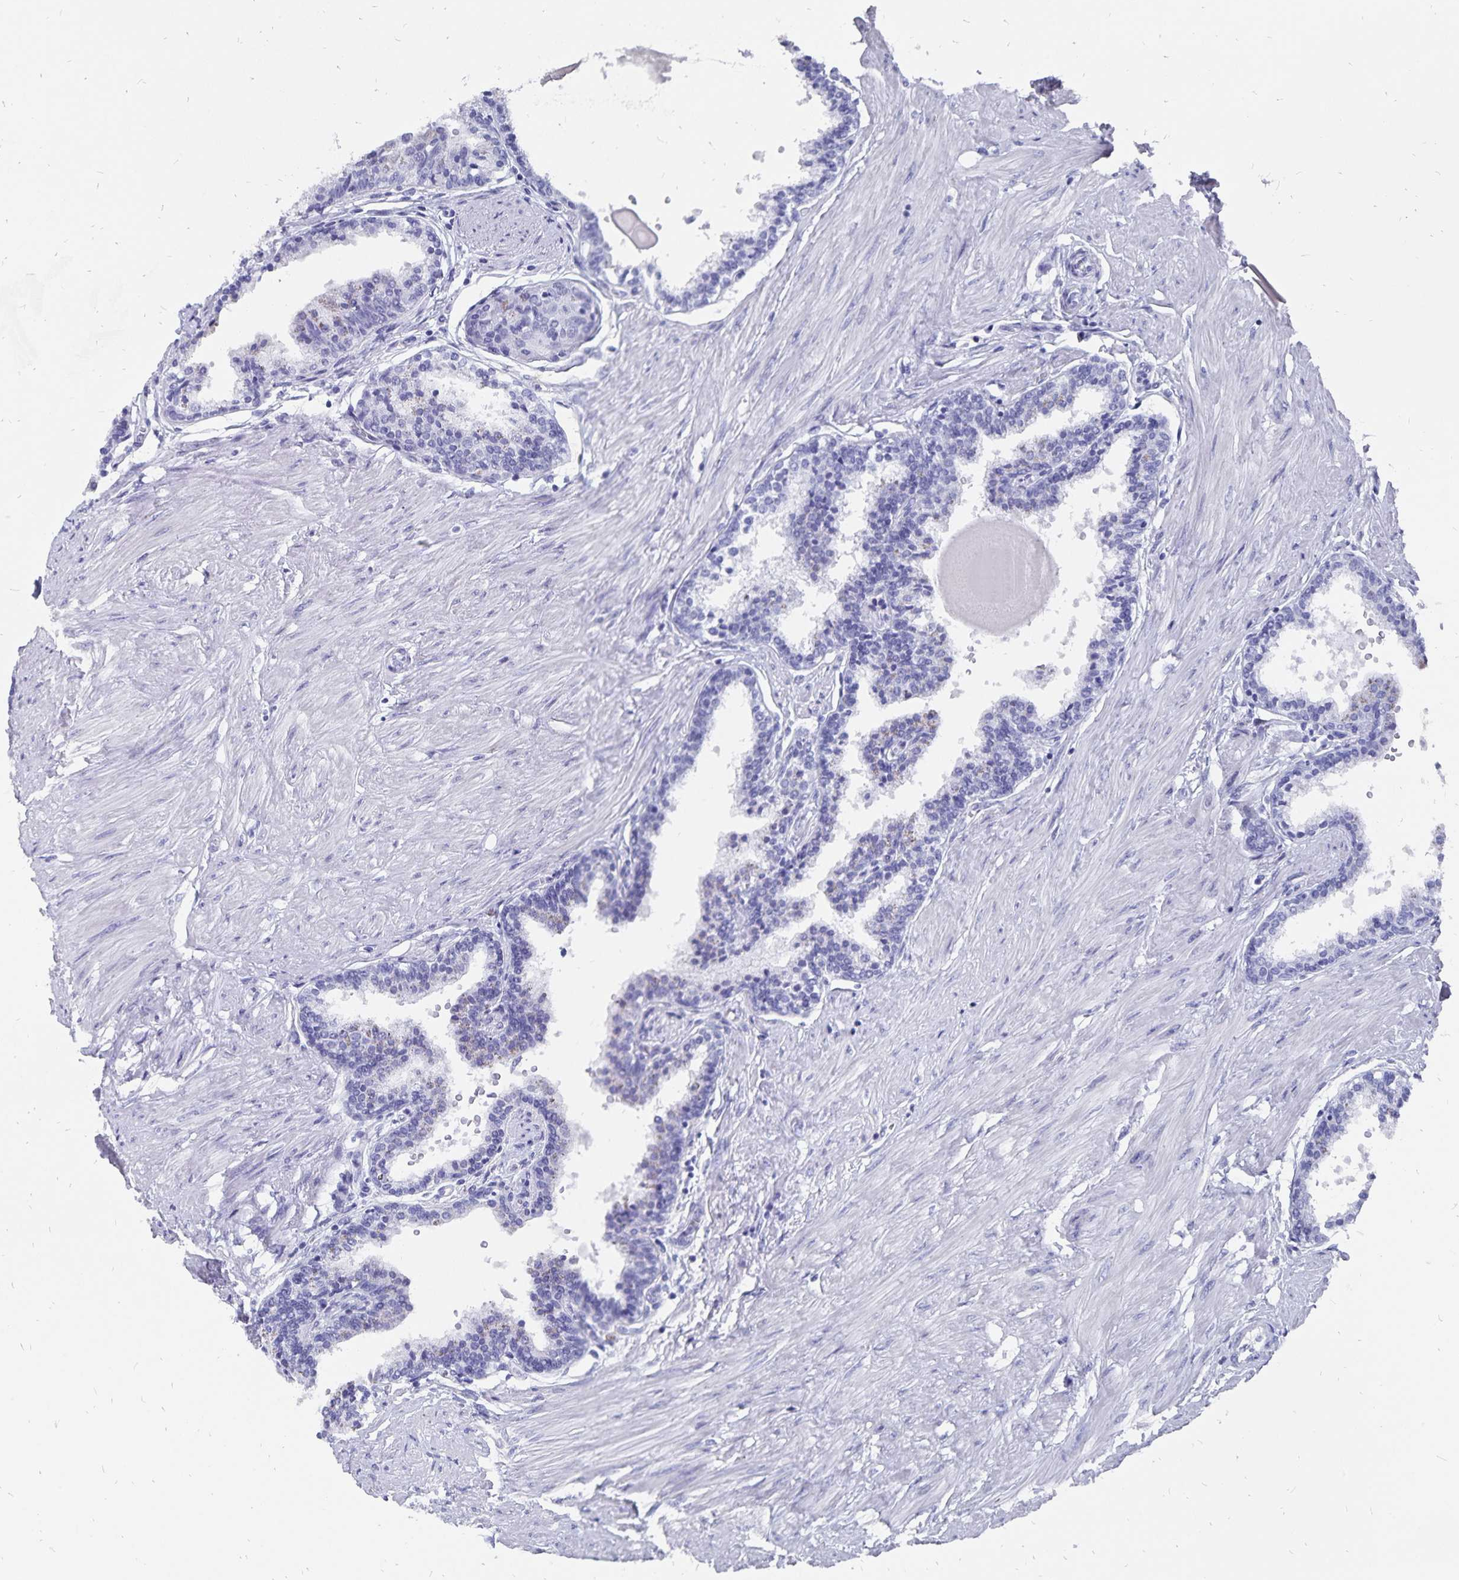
{"staining": {"intensity": "negative", "quantity": "none", "location": "none"}, "tissue": "prostate", "cell_type": "Glandular cells", "image_type": "normal", "snomed": [{"axis": "morphology", "description": "Normal tissue, NOS"}, {"axis": "topography", "description": "Prostate"}], "caption": "Immunohistochemical staining of unremarkable human prostate displays no significant positivity in glandular cells.", "gene": "ADH1A", "patient": {"sex": "male", "age": 55}}